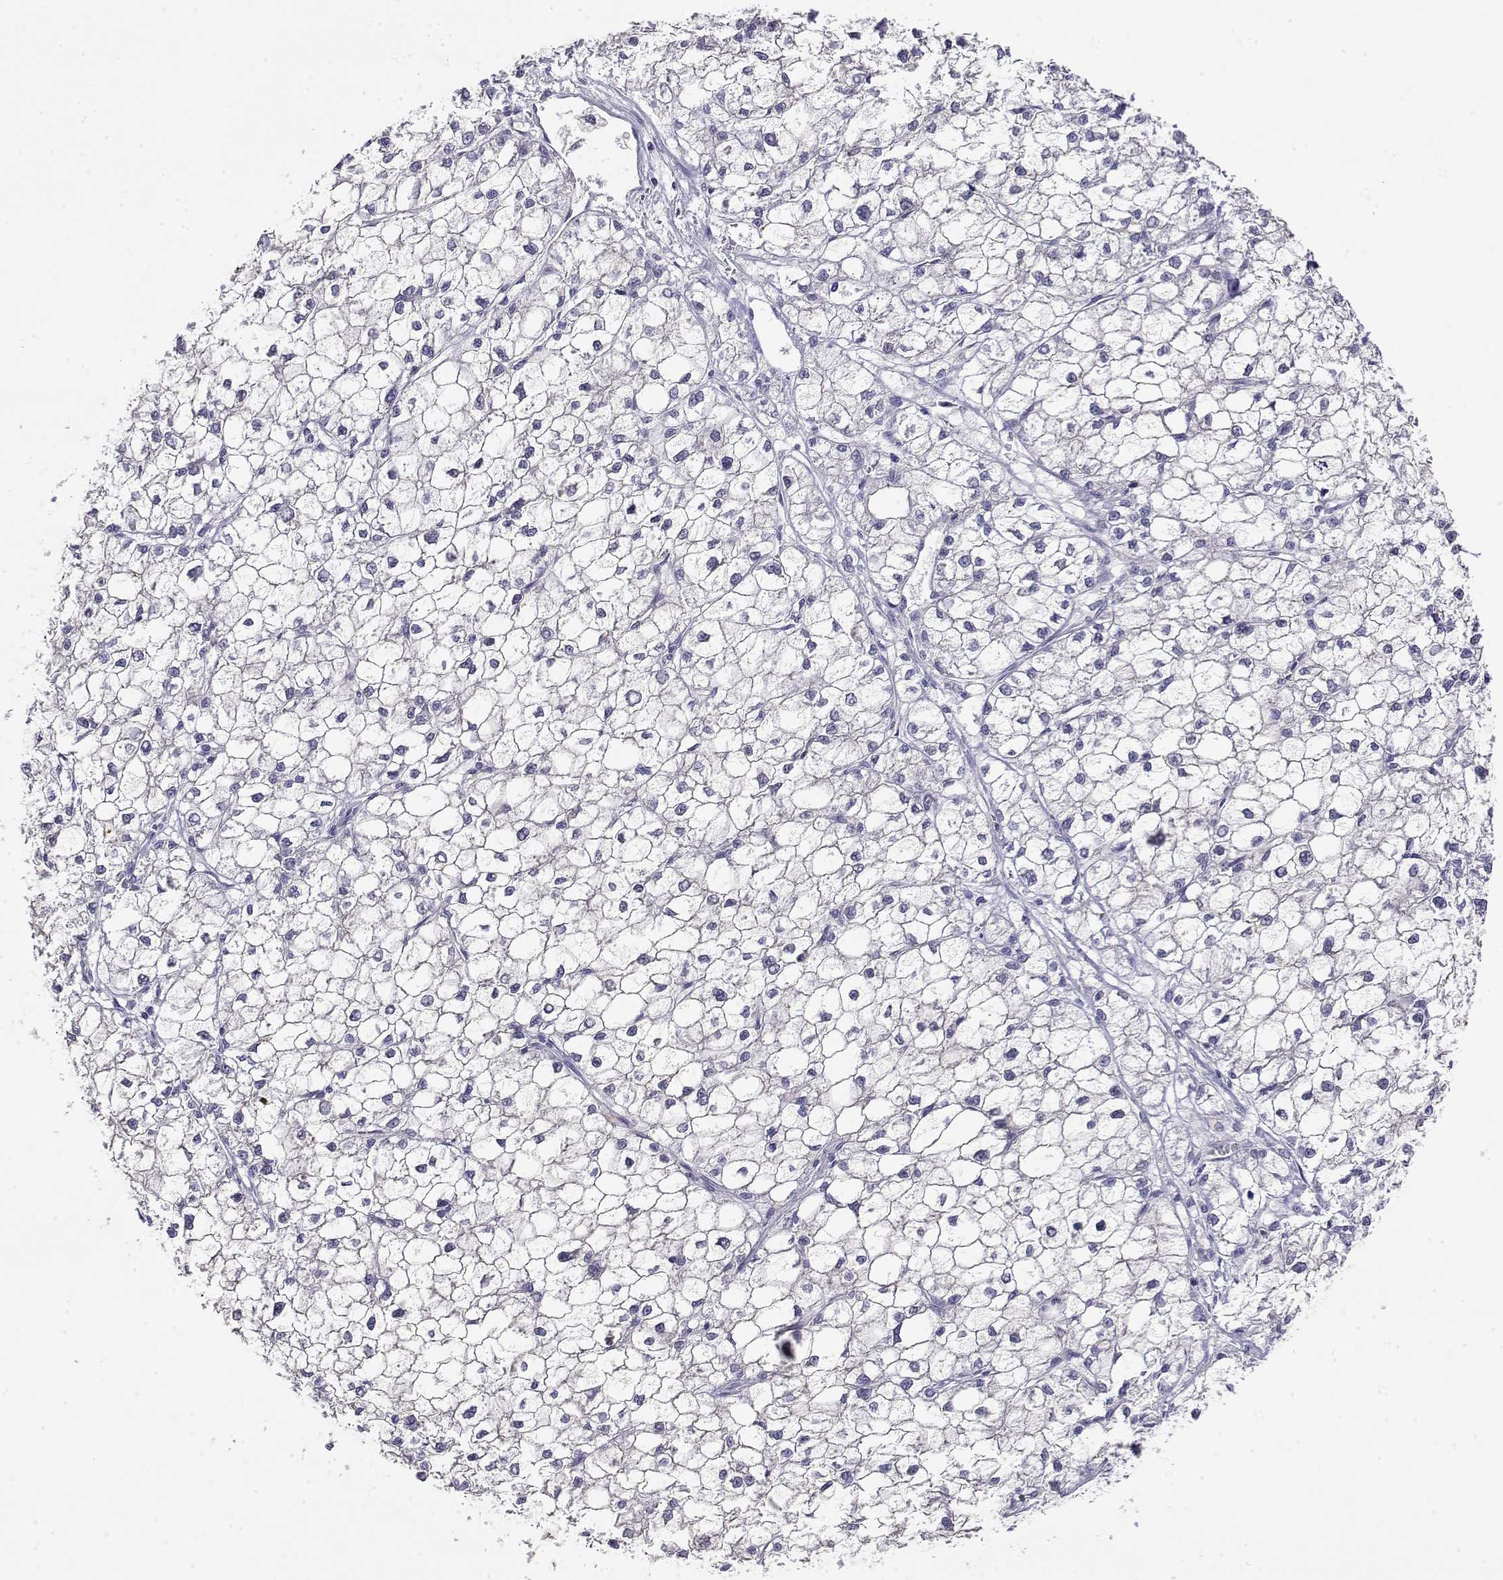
{"staining": {"intensity": "negative", "quantity": "none", "location": "none"}, "tissue": "liver cancer", "cell_type": "Tumor cells", "image_type": "cancer", "snomed": [{"axis": "morphology", "description": "Carcinoma, Hepatocellular, NOS"}, {"axis": "topography", "description": "Liver"}], "caption": "Tumor cells are negative for protein expression in human liver cancer (hepatocellular carcinoma).", "gene": "LY6D", "patient": {"sex": "female", "age": 43}}